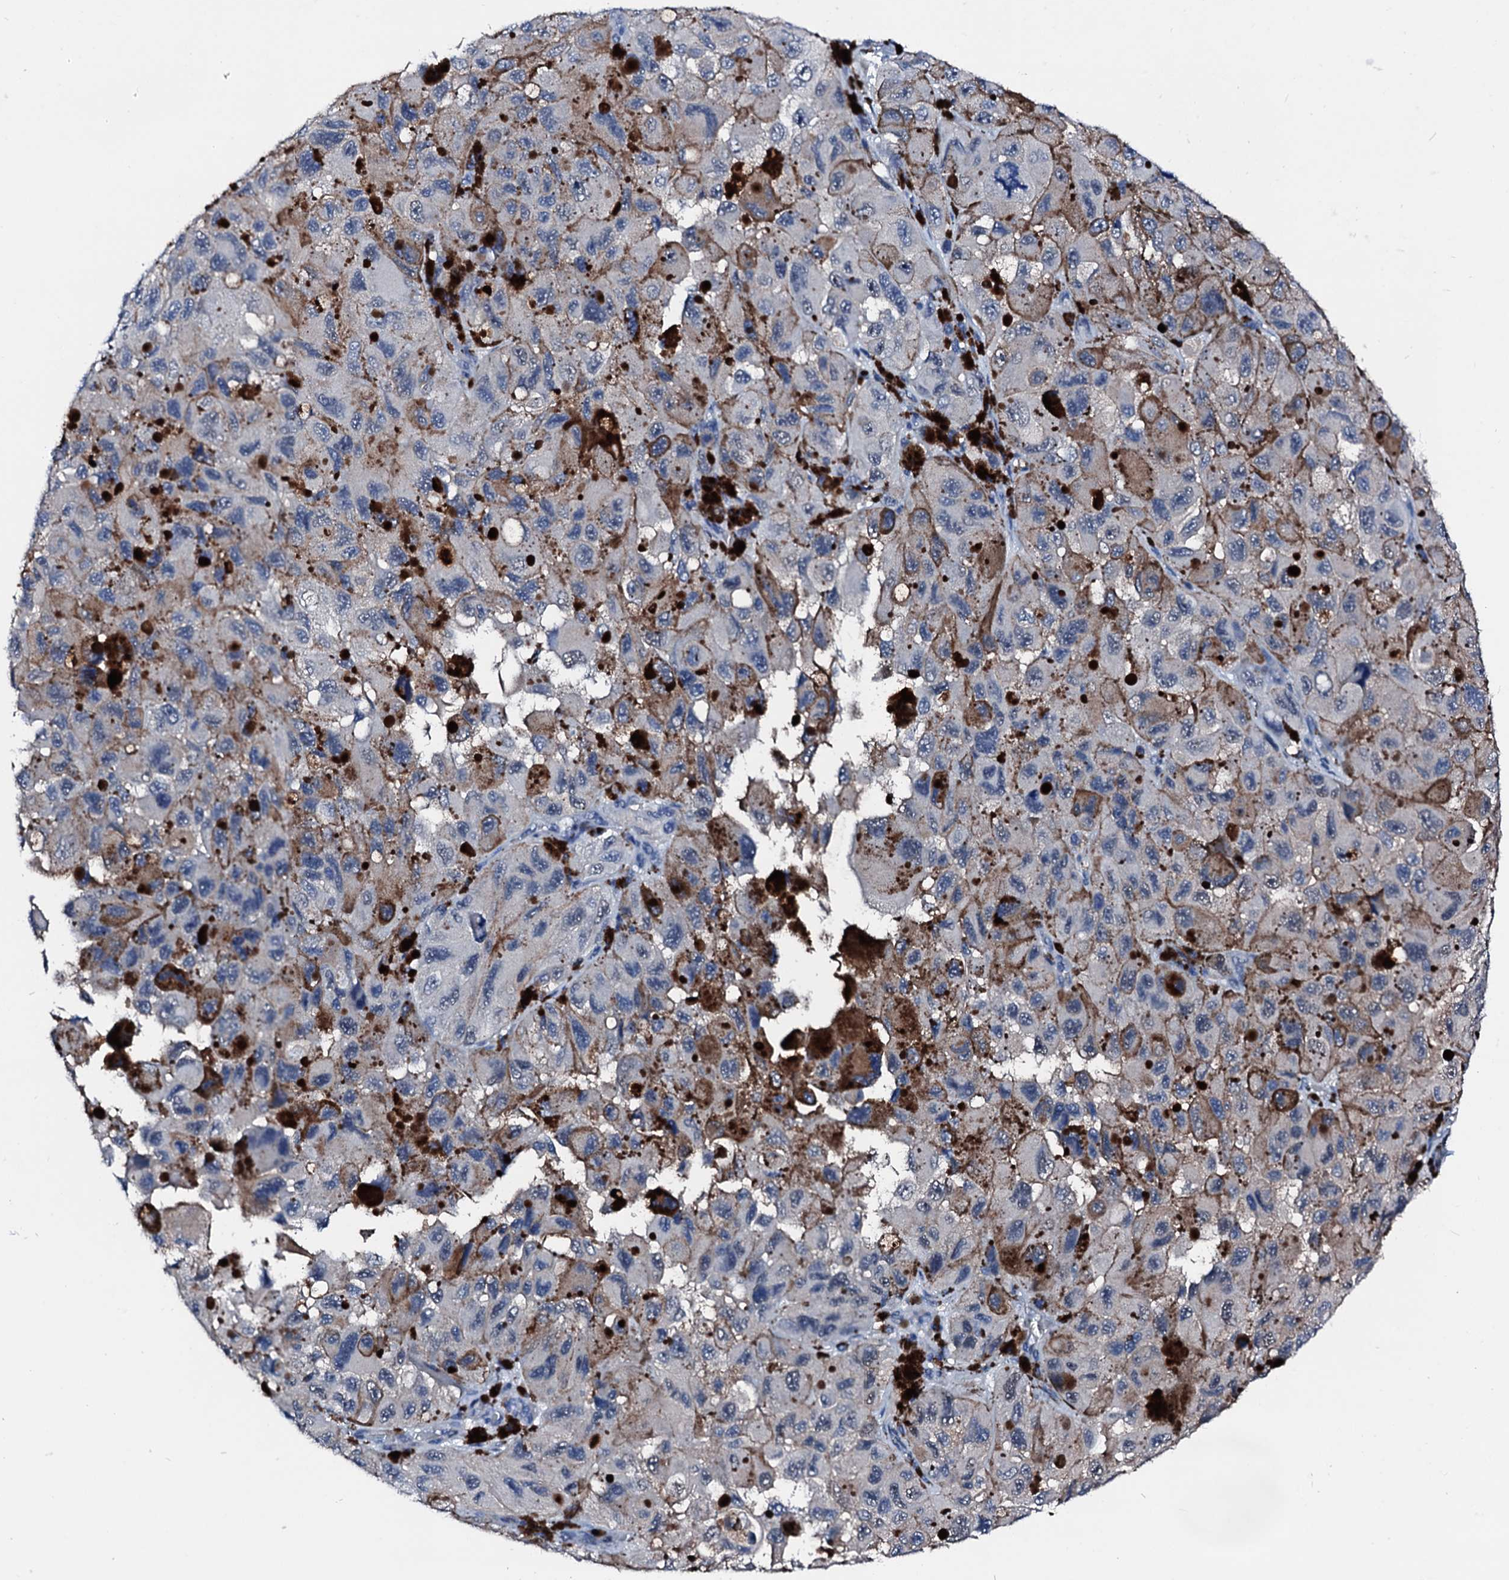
{"staining": {"intensity": "negative", "quantity": "none", "location": "none"}, "tissue": "melanoma", "cell_type": "Tumor cells", "image_type": "cancer", "snomed": [{"axis": "morphology", "description": "Malignant melanoma, NOS"}, {"axis": "topography", "description": "Skin"}], "caption": "This is an immunohistochemistry micrograph of malignant melanoma. There is no positivity in tumor cells.", "gene": "CSN2", "patient": {"sex": "female", "age": 73}}